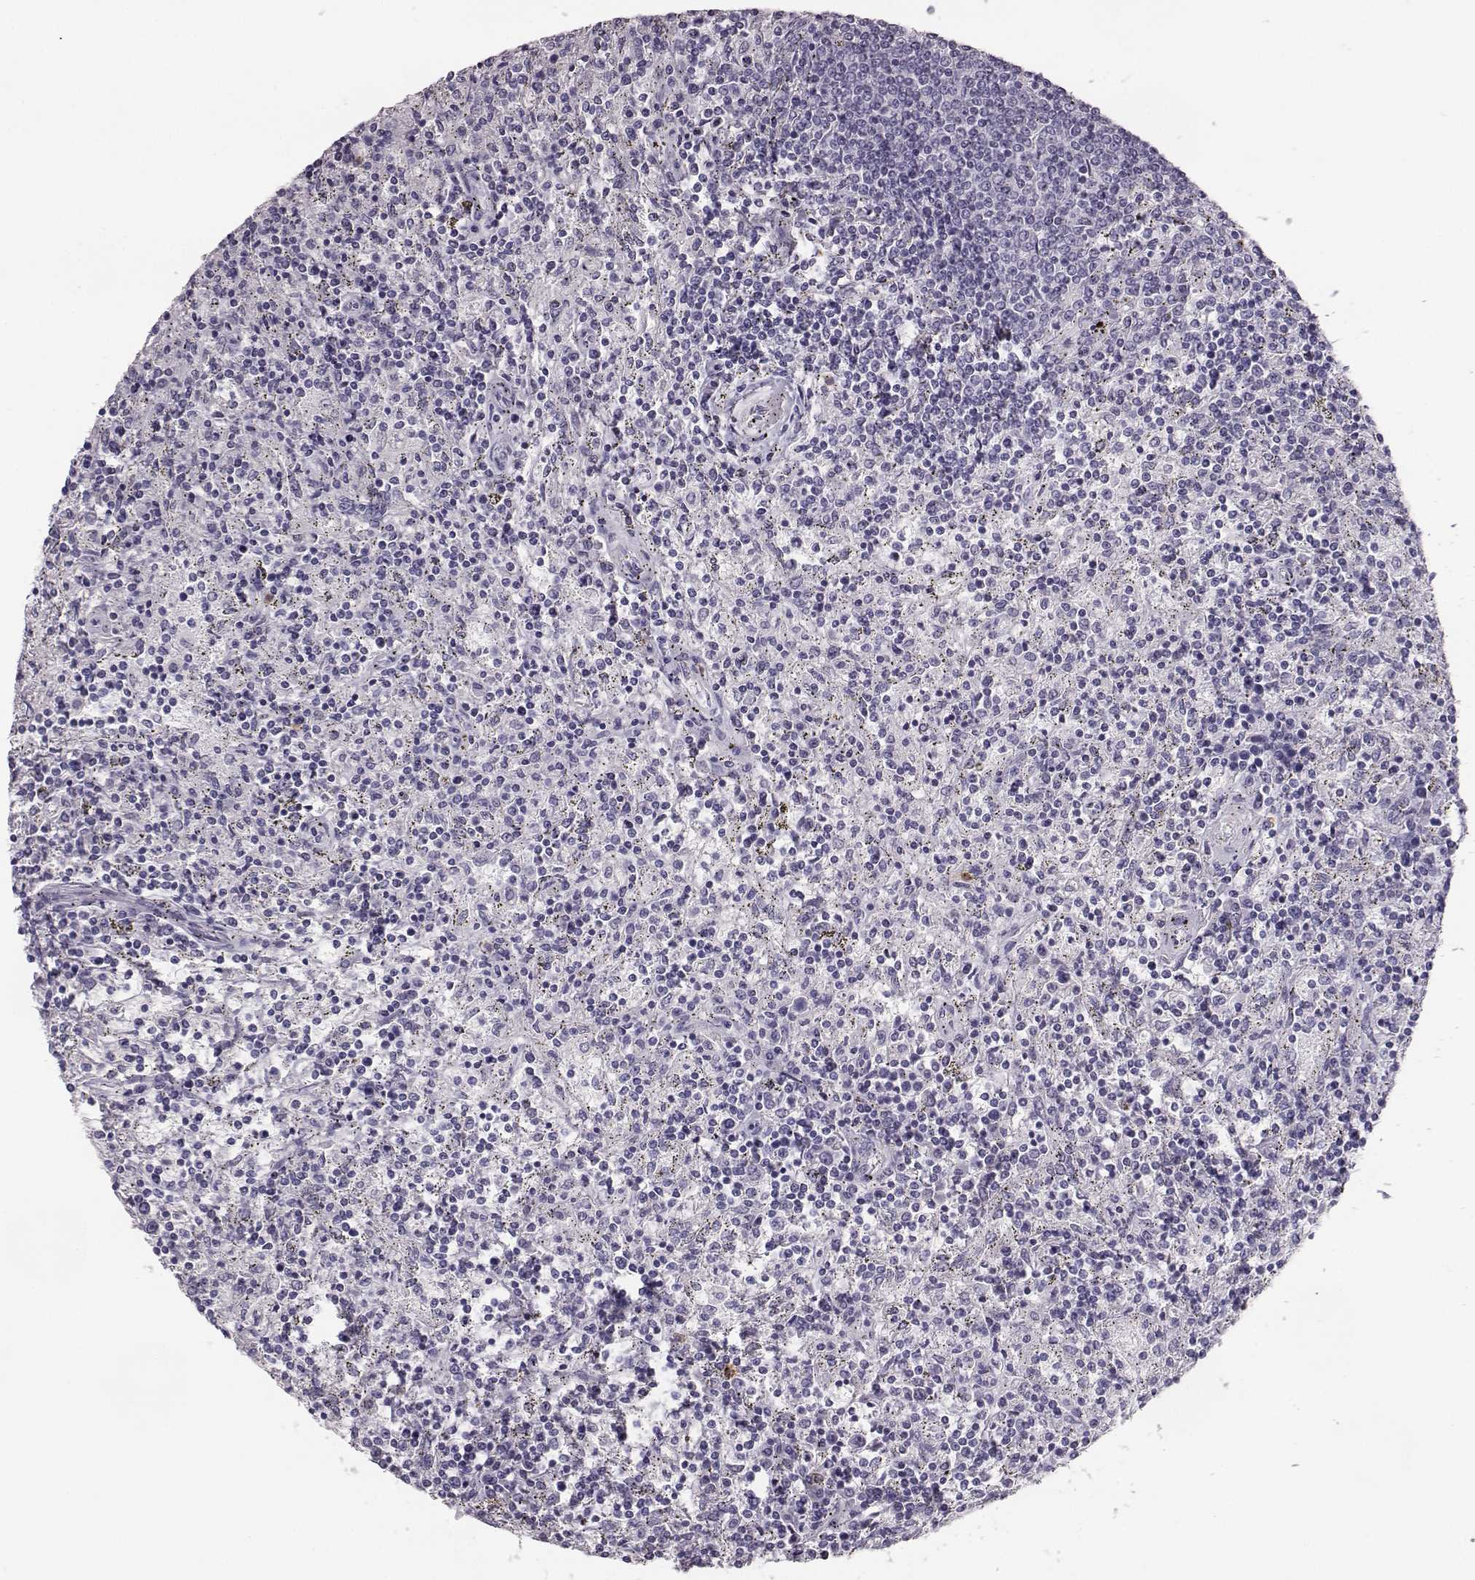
{"staining": {"intensity": "negative", "quantity": "none", "location": "none"}, "tissue": "lymphoma", "cell_type": "Tumor cells", "image_type": "cancer", "snomed": [{"axis": "morphology", "description": "Malignant lymphoma, non-Hodgkin's type, Low grade"}, {"axis": "topography", "description": "Spleen"}], "caption": "Tumor cells show no significant protein expression in low-grade malignant lymphoma, non-Hodgkin's type.", "gene": "NPTXR", "patient": {"sex": "male", "age": 62}}